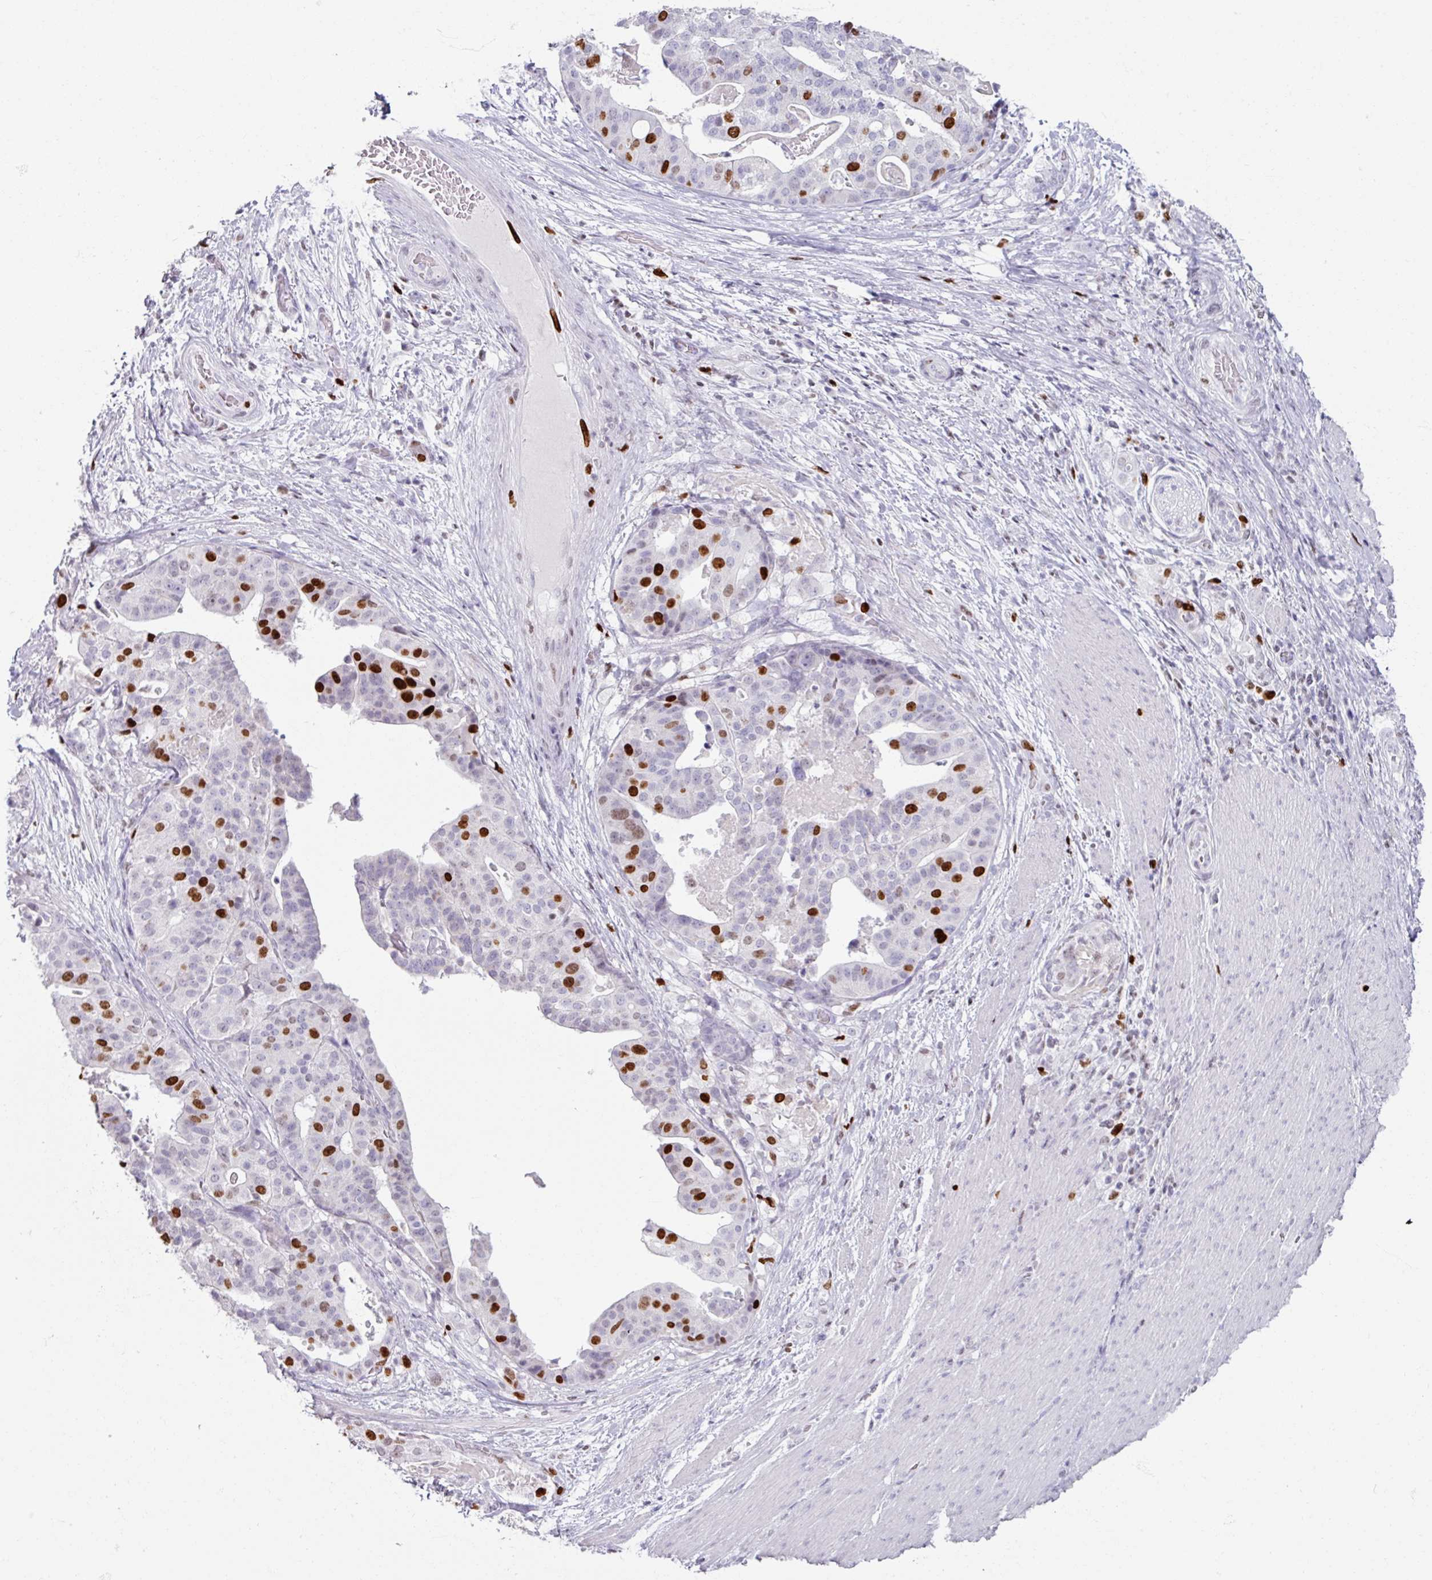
{"staining": {"intensity": "strong", "quantity": "25%-75%", "location": "nuclear"}, "tissue": "stomach cancer", "cell_type": "Tumor cells", "image_type": "cancer", "snomed": [{"axis": "morphology", "description": "Adenocarcinoma, NOS"}, {"axis": "topography", "description": "Stomach"}], "caption": "Immunohistochemistry (DAB (3,3'-diaminobenzidine)) staining of human stomach cancer exhibits strong nuclear protein staining in approximately 25%-75% of tumor cells.", "gene": "ATAD2", "patient": {"sex": "male", "age": 48}}